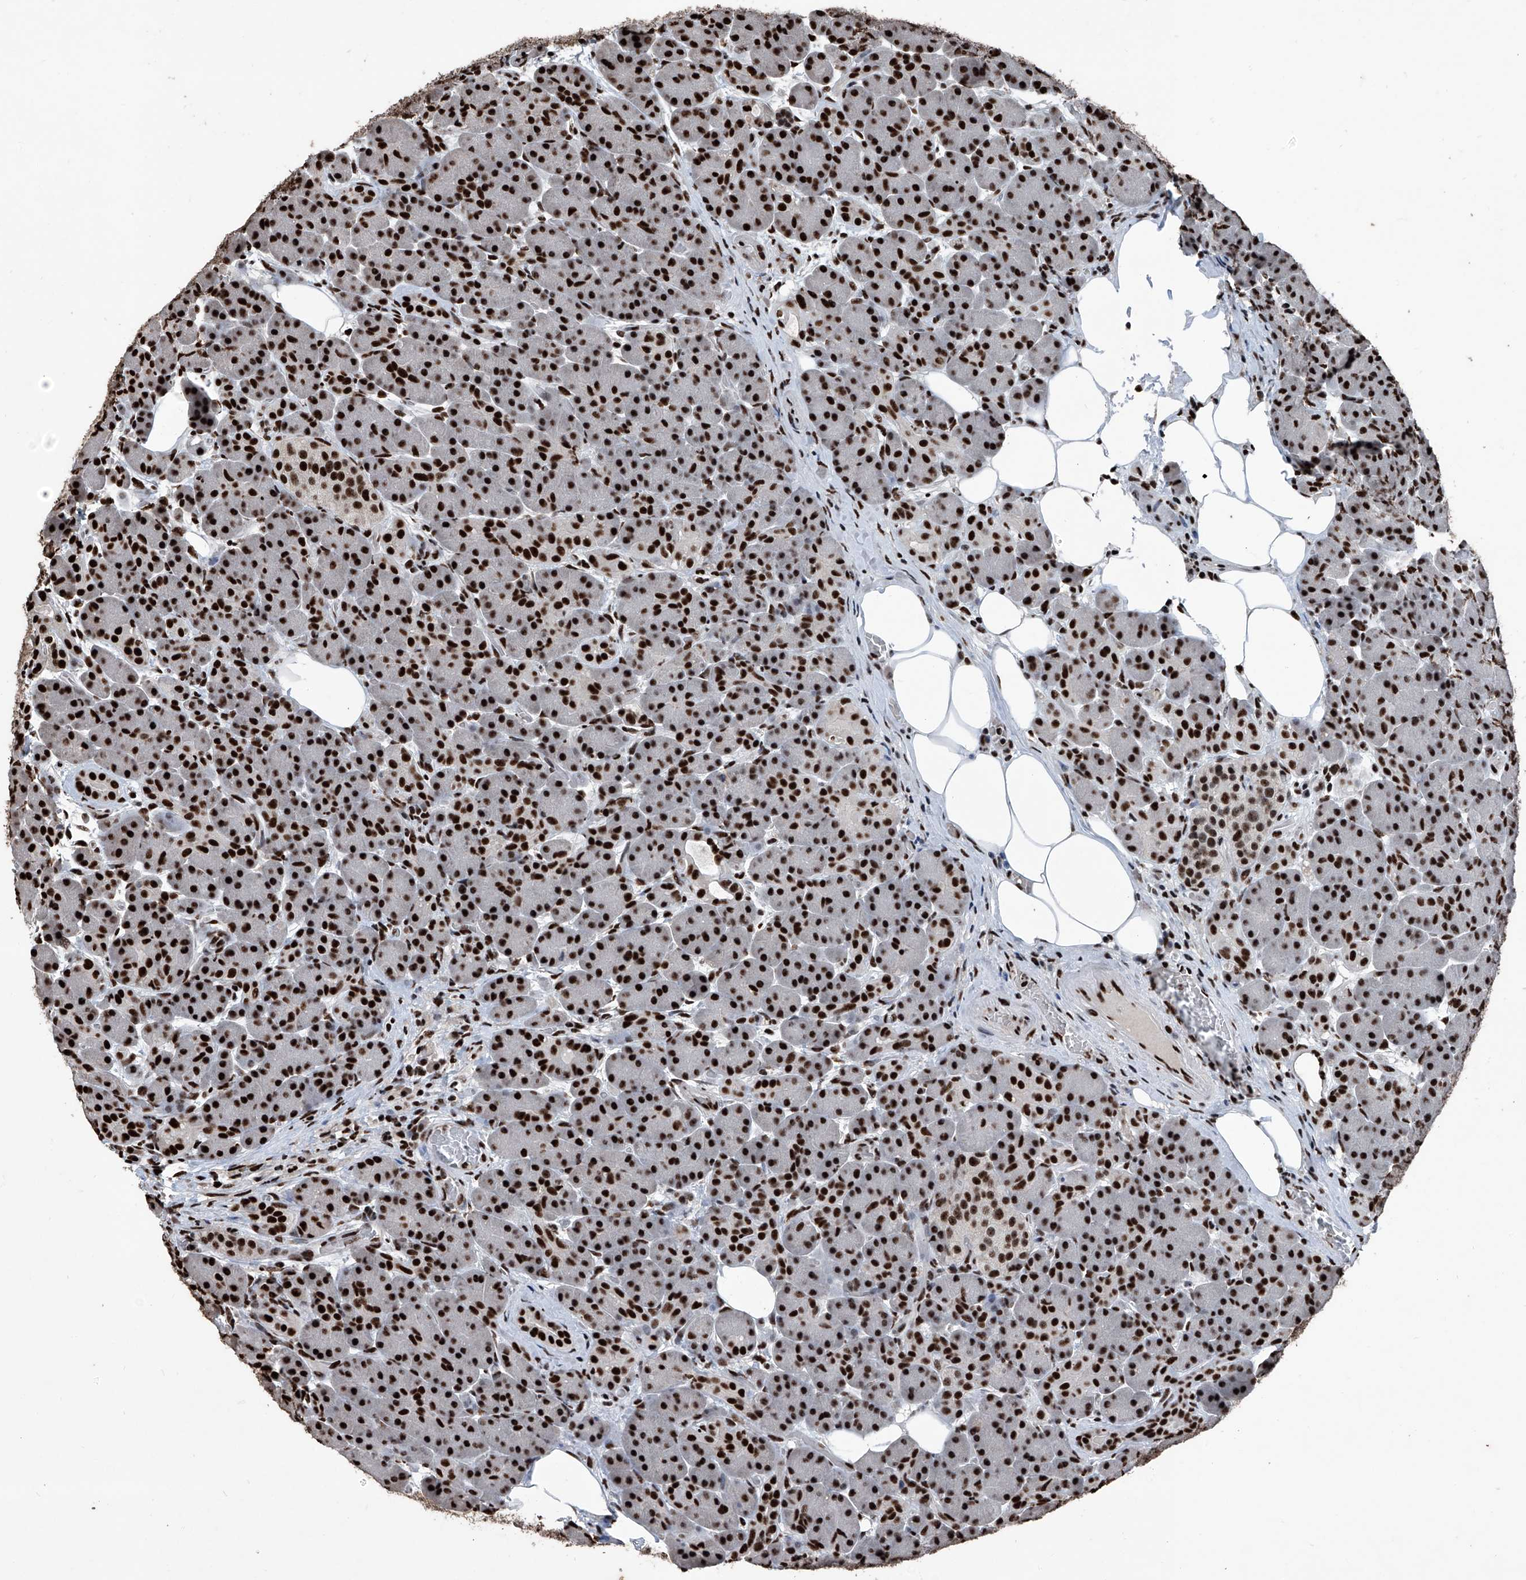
{"staining": {"intensity": "strong", "quantity": ">75%", "location": "nuclear"}, "tissue": "pancreas", "cell_type": "Exocrine glandular cells", "image_type": "normal", "snomed": [{"axis": "morphology", "description": "Normal tissue, NOS"}, {"axis": "topography", "description": "Pancreas"}], "caption": "Strong nuclear staining is seen in about >75% of exocrine glandular cells in normal pancreas.", "gene": "DDX39B", "patient": {"sex": "male", "age": 63}}